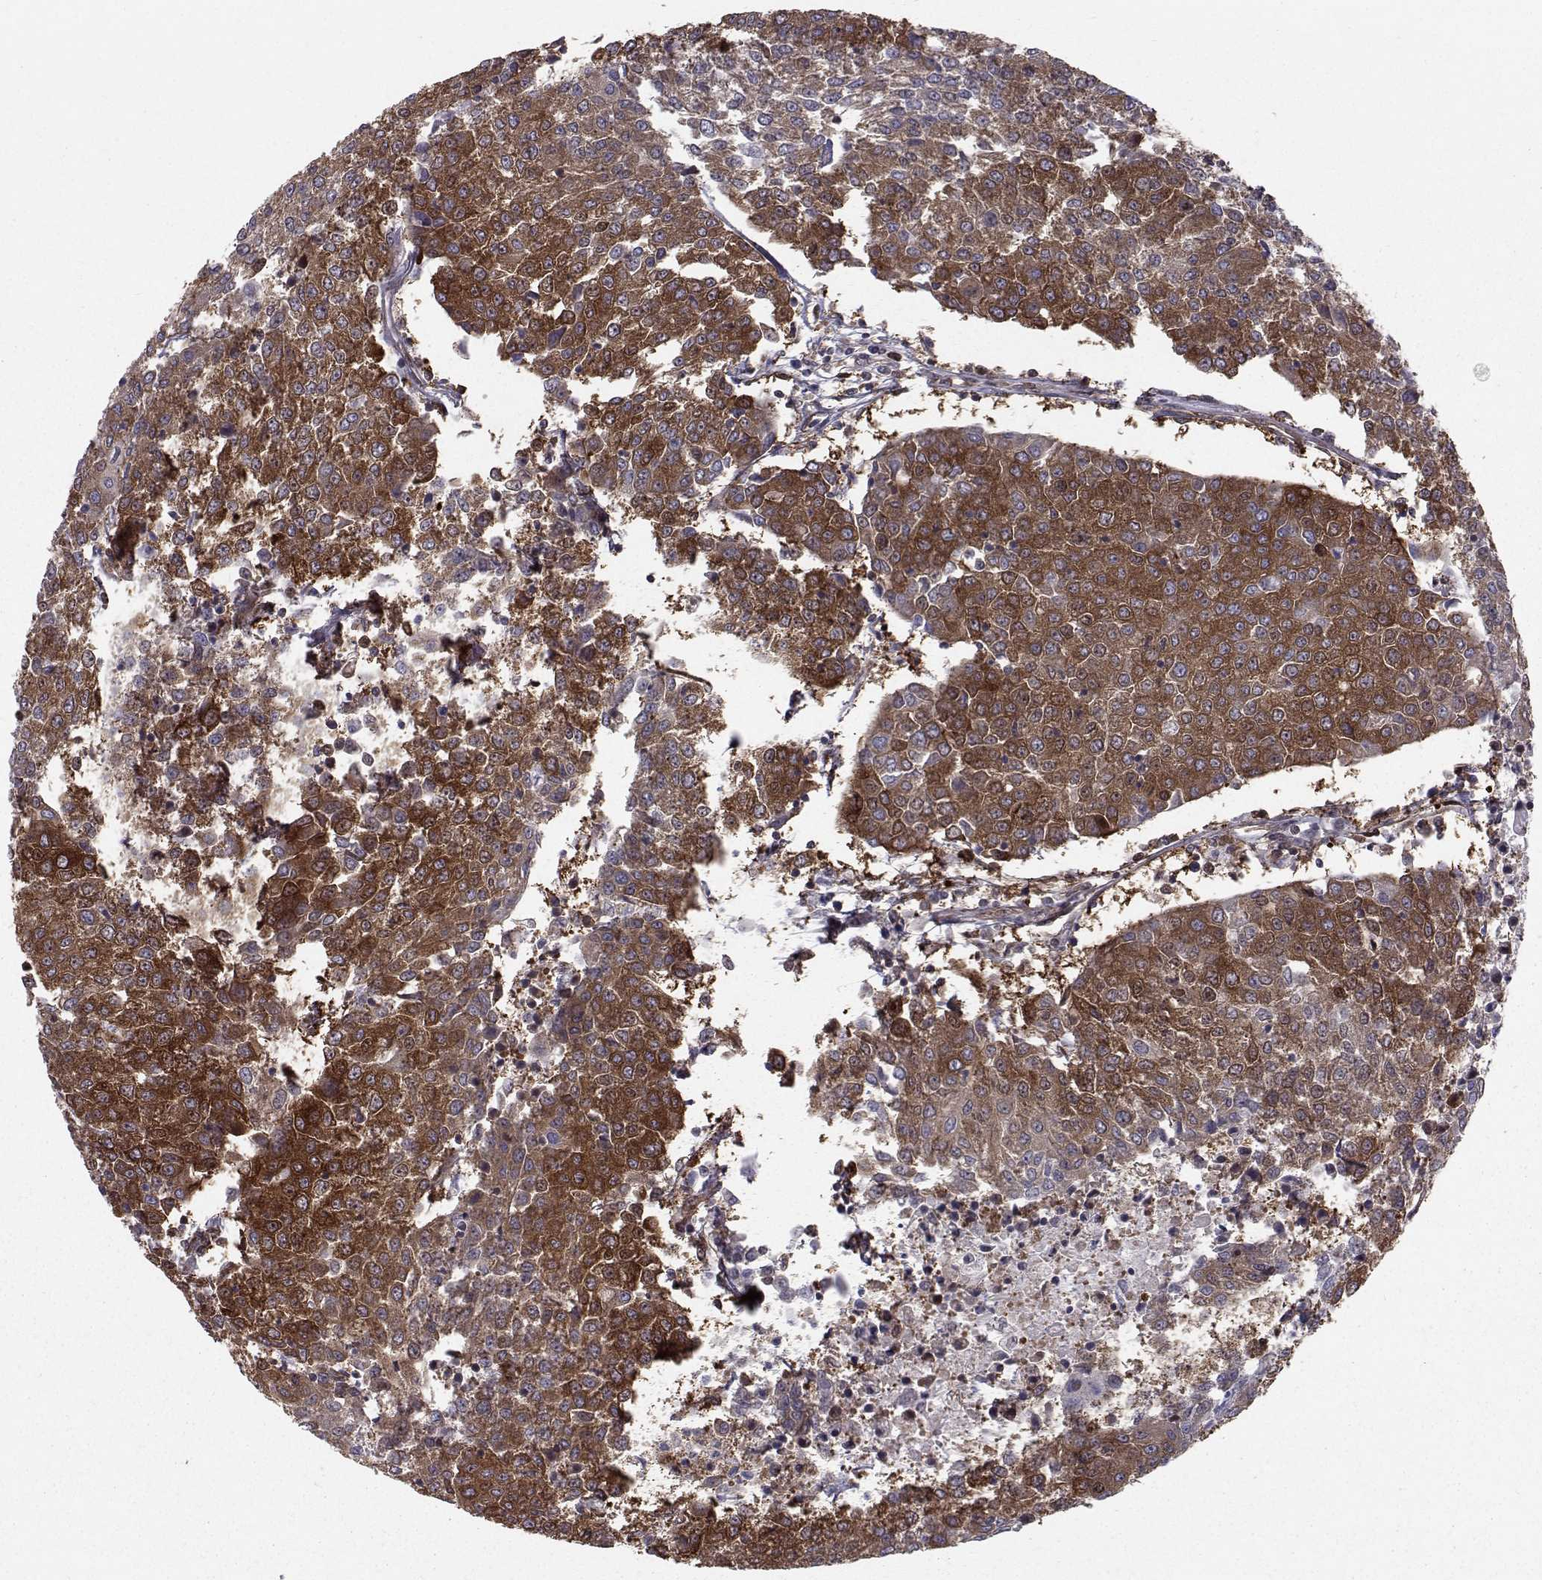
{"staining": {"intensity": "strong", "quantity": "25%-75%", "location": "cytoplasmic/membranous"}, "tissue": "urothelial cancer", "cell_type": "Tumor cells", "image_type": "cancer", "snomed": [{"axis": "morphology", "description": "Urothelial carcinoma, High grade"}, {"axis": "topography", "description": "Urinary bladder"}], "caption": "Urothelial cancer stained with IHC displays strong cytoplasmic/membranous expression in about 25%-75% of tumor cells. Ihc stains the protein in brown and the nuclei are stained blue.", "gene": "HSP90AB1", "patient": {"sex": "female", "age": 85}}